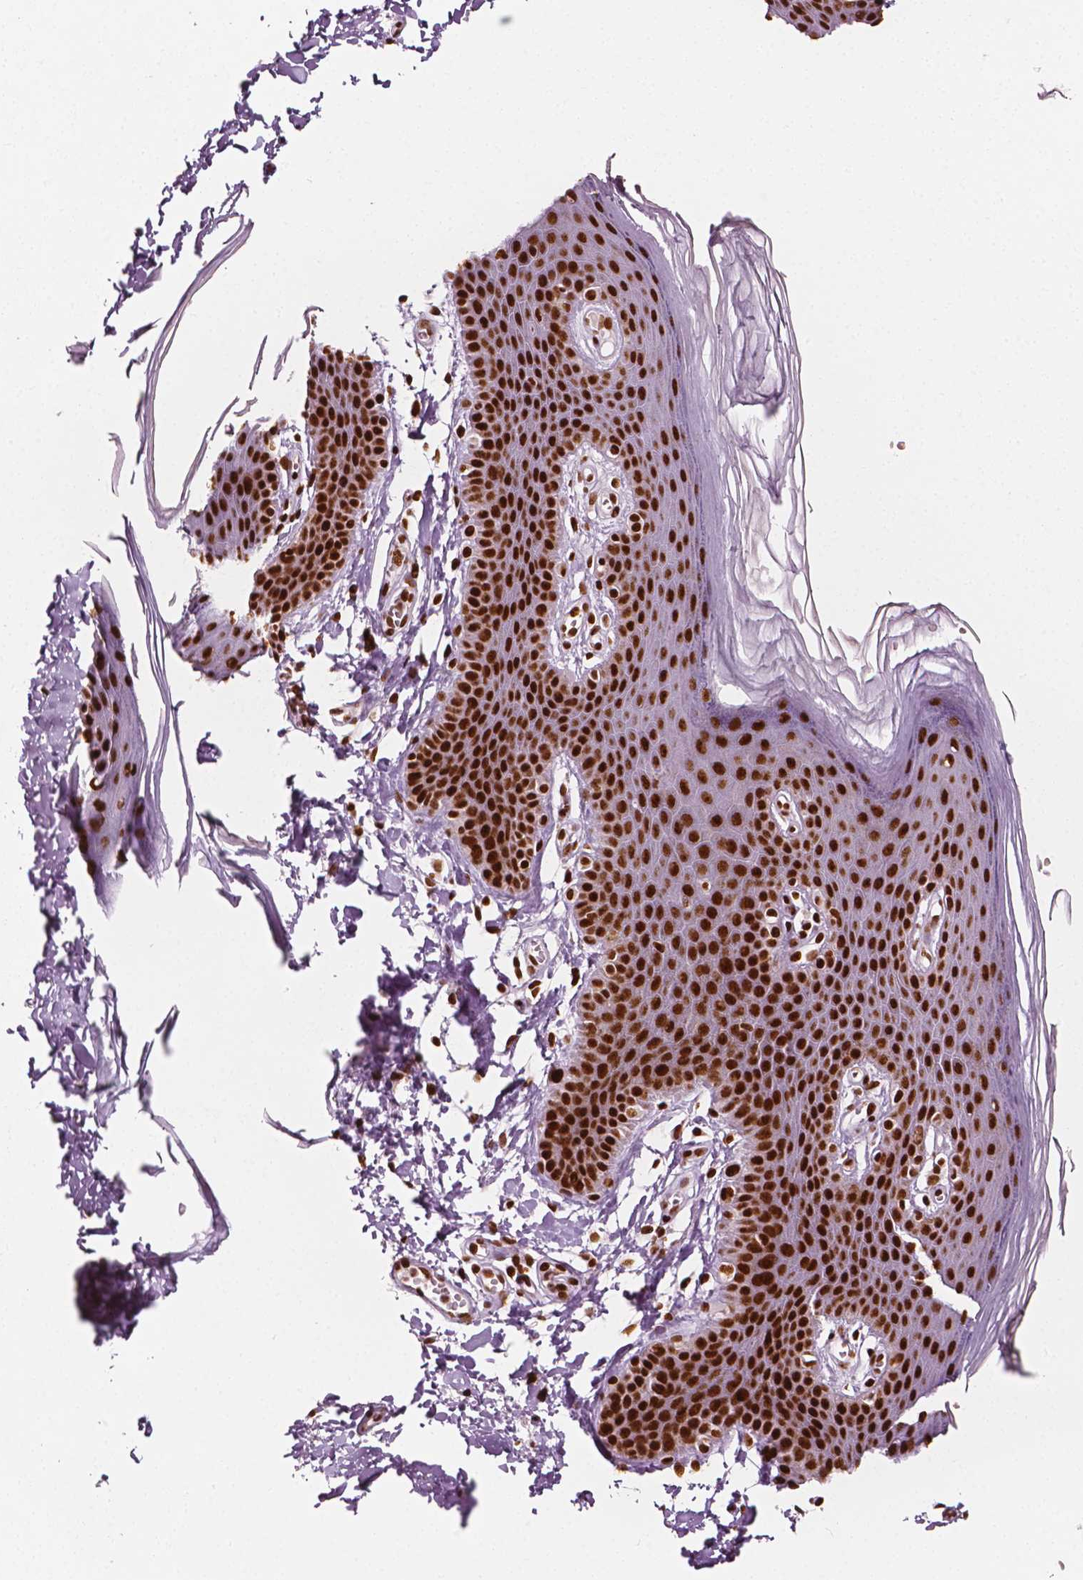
{"staining": {"intensity": "strong", "quantity": ">75%", "location": "nuclear"}, "tissue": "skin", "cell_type": "Epidermal cells", "image_type": "normal", "snomed": [{"axis": "morphology", "description": "Normal tissue, NOS"}, {"axis": "topography", "description": "Anal"}], "caption": "IHC of unremarkable human skin demonstrates high levels of strong nuclear expression in about >75% of epidermal cells.", "gene": "CTCF", "patient": {"sex": "male", "age": 53}}